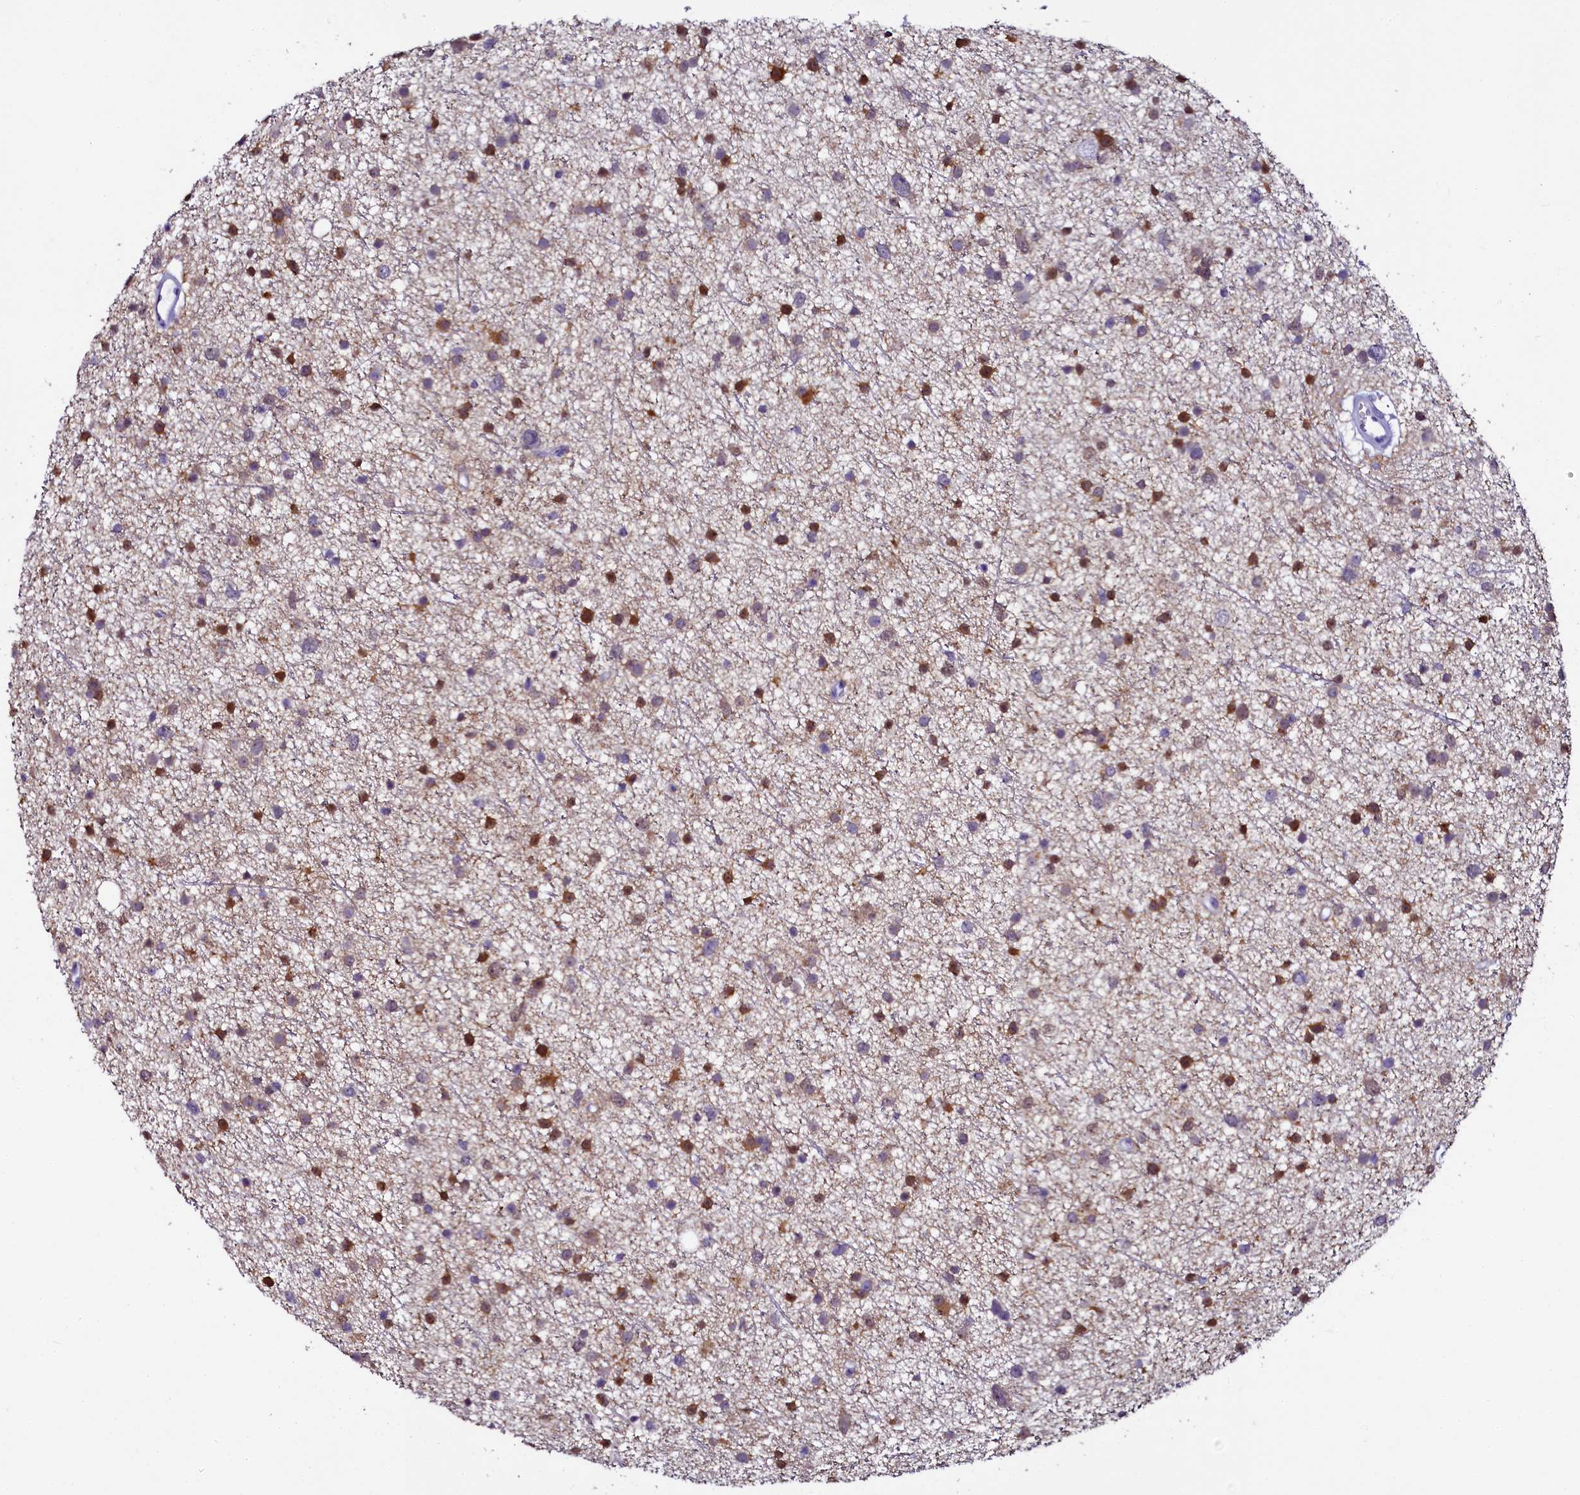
{"staining": {"intensity": "moderate", "quantity": "<25%", "location": "cytoplasmic/membranous"}, "tissue": "glioma", "cell_type": "Tumor cells", "image_type": "cancer", "snomed": [{"axis": "morphology", "description": "Glioma, malignant, Low grade"}, {"axis": "topography", "description": "Cerebral cortex"}], "caption": "Immunohistochemical staining of malignant low-grade glioma shows low levels of moderate cytoplasmic/membranous staining in approximately <25% of tumor cells. (Stains: DAB in brown, nuclei in blue, Microscopy: brightfield microscopy at high magnification).", "gene": "SORD", "patient": {"sex": "female", "age": 39}}